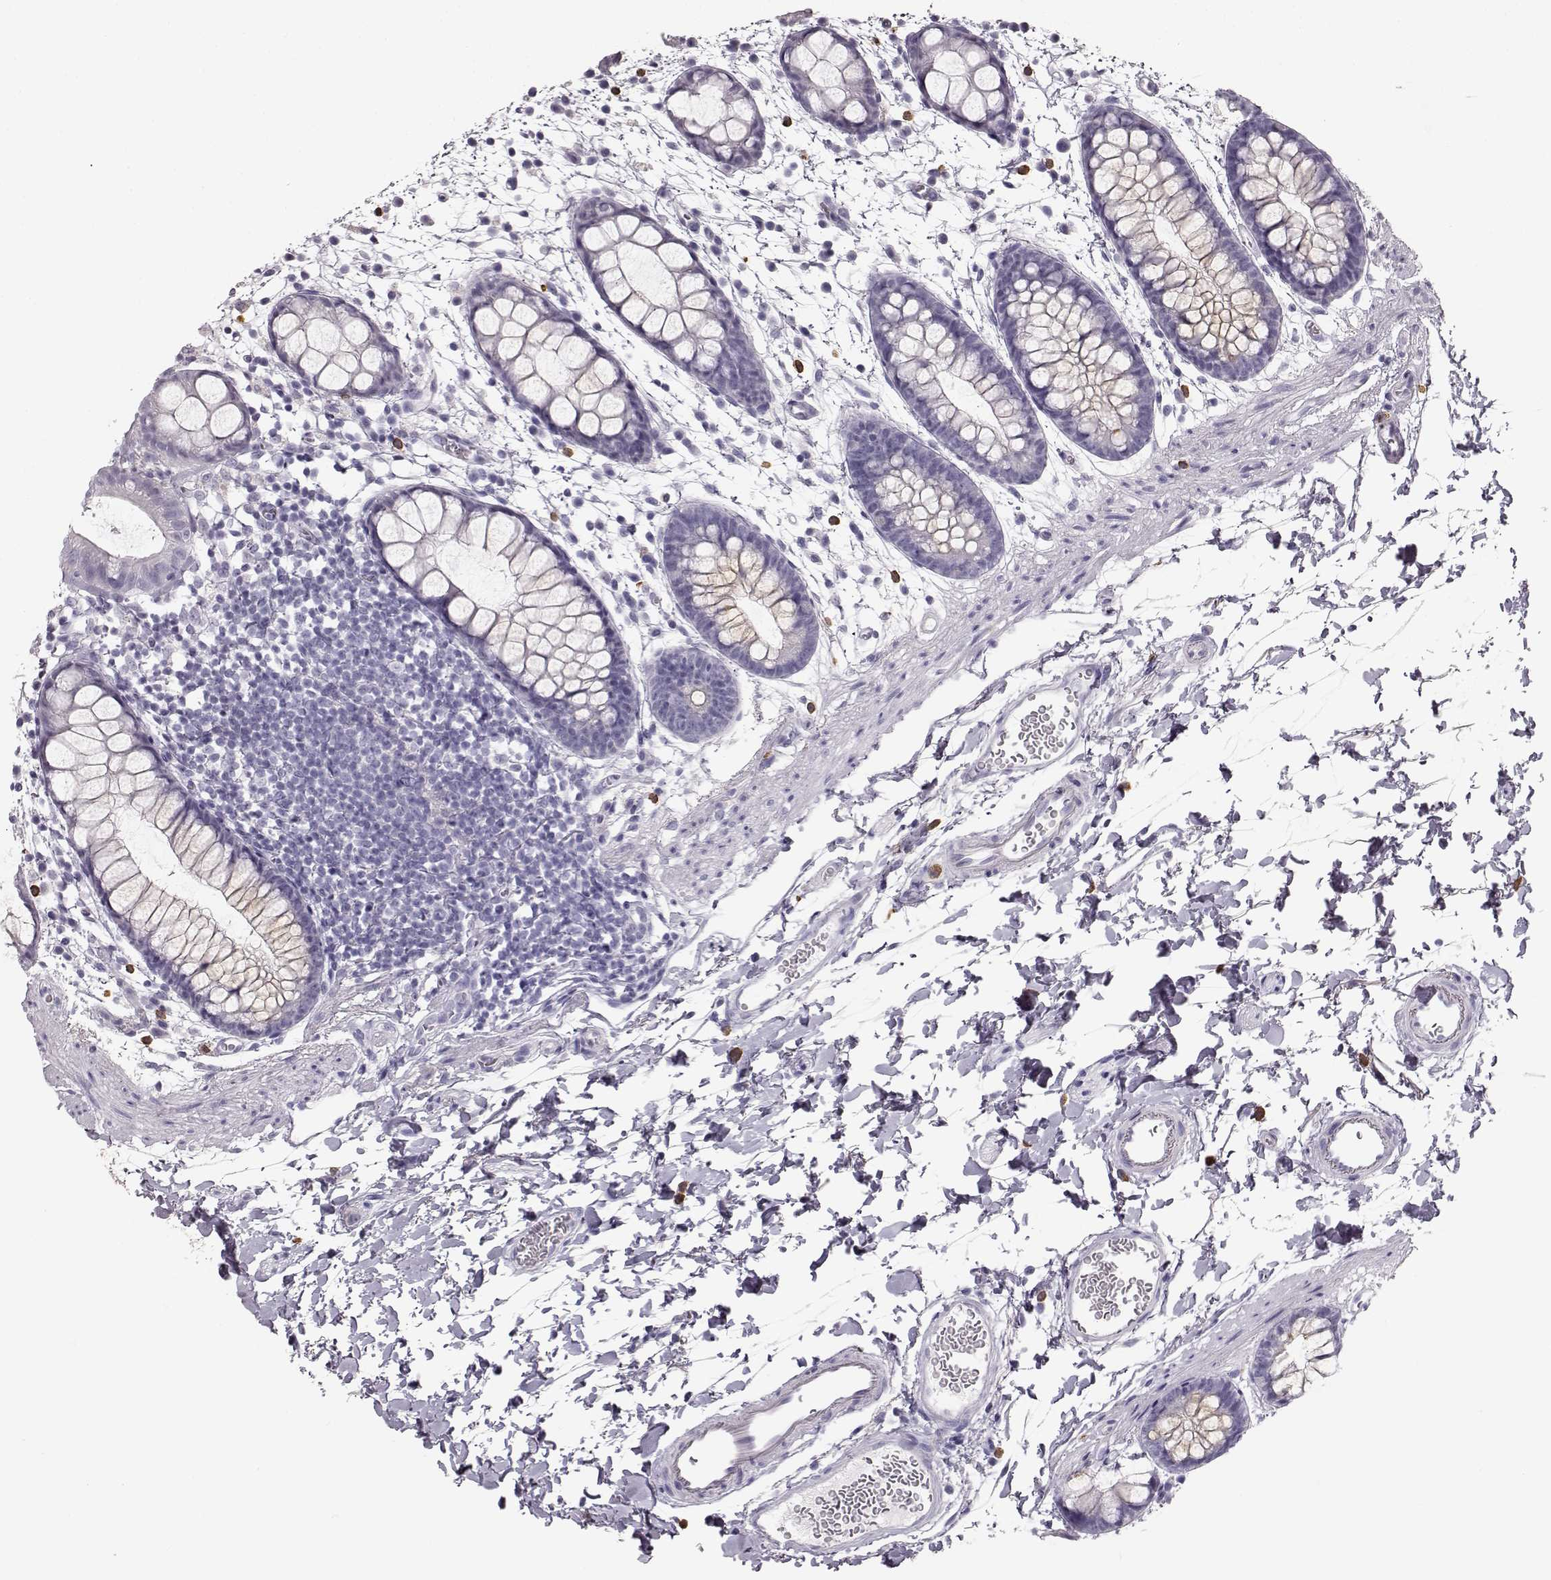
{"staining": {"intensity": "negative", "quantity": "none", "location": "none"}, "tissue": "rectum", "cell_type": "Glandular cells", "image_type": "normal", "snomed": [{"axis": "morphology", "description": "Normal tissue, NOS"}, {"axis": "topography", "description": "Rectum"}], "caption": "An IHC image of benign rectum is shown. There is no staining in glandular cells of rectum.", "gene": "NPTXR", "patient": {"sex": "male", "age": 57}}